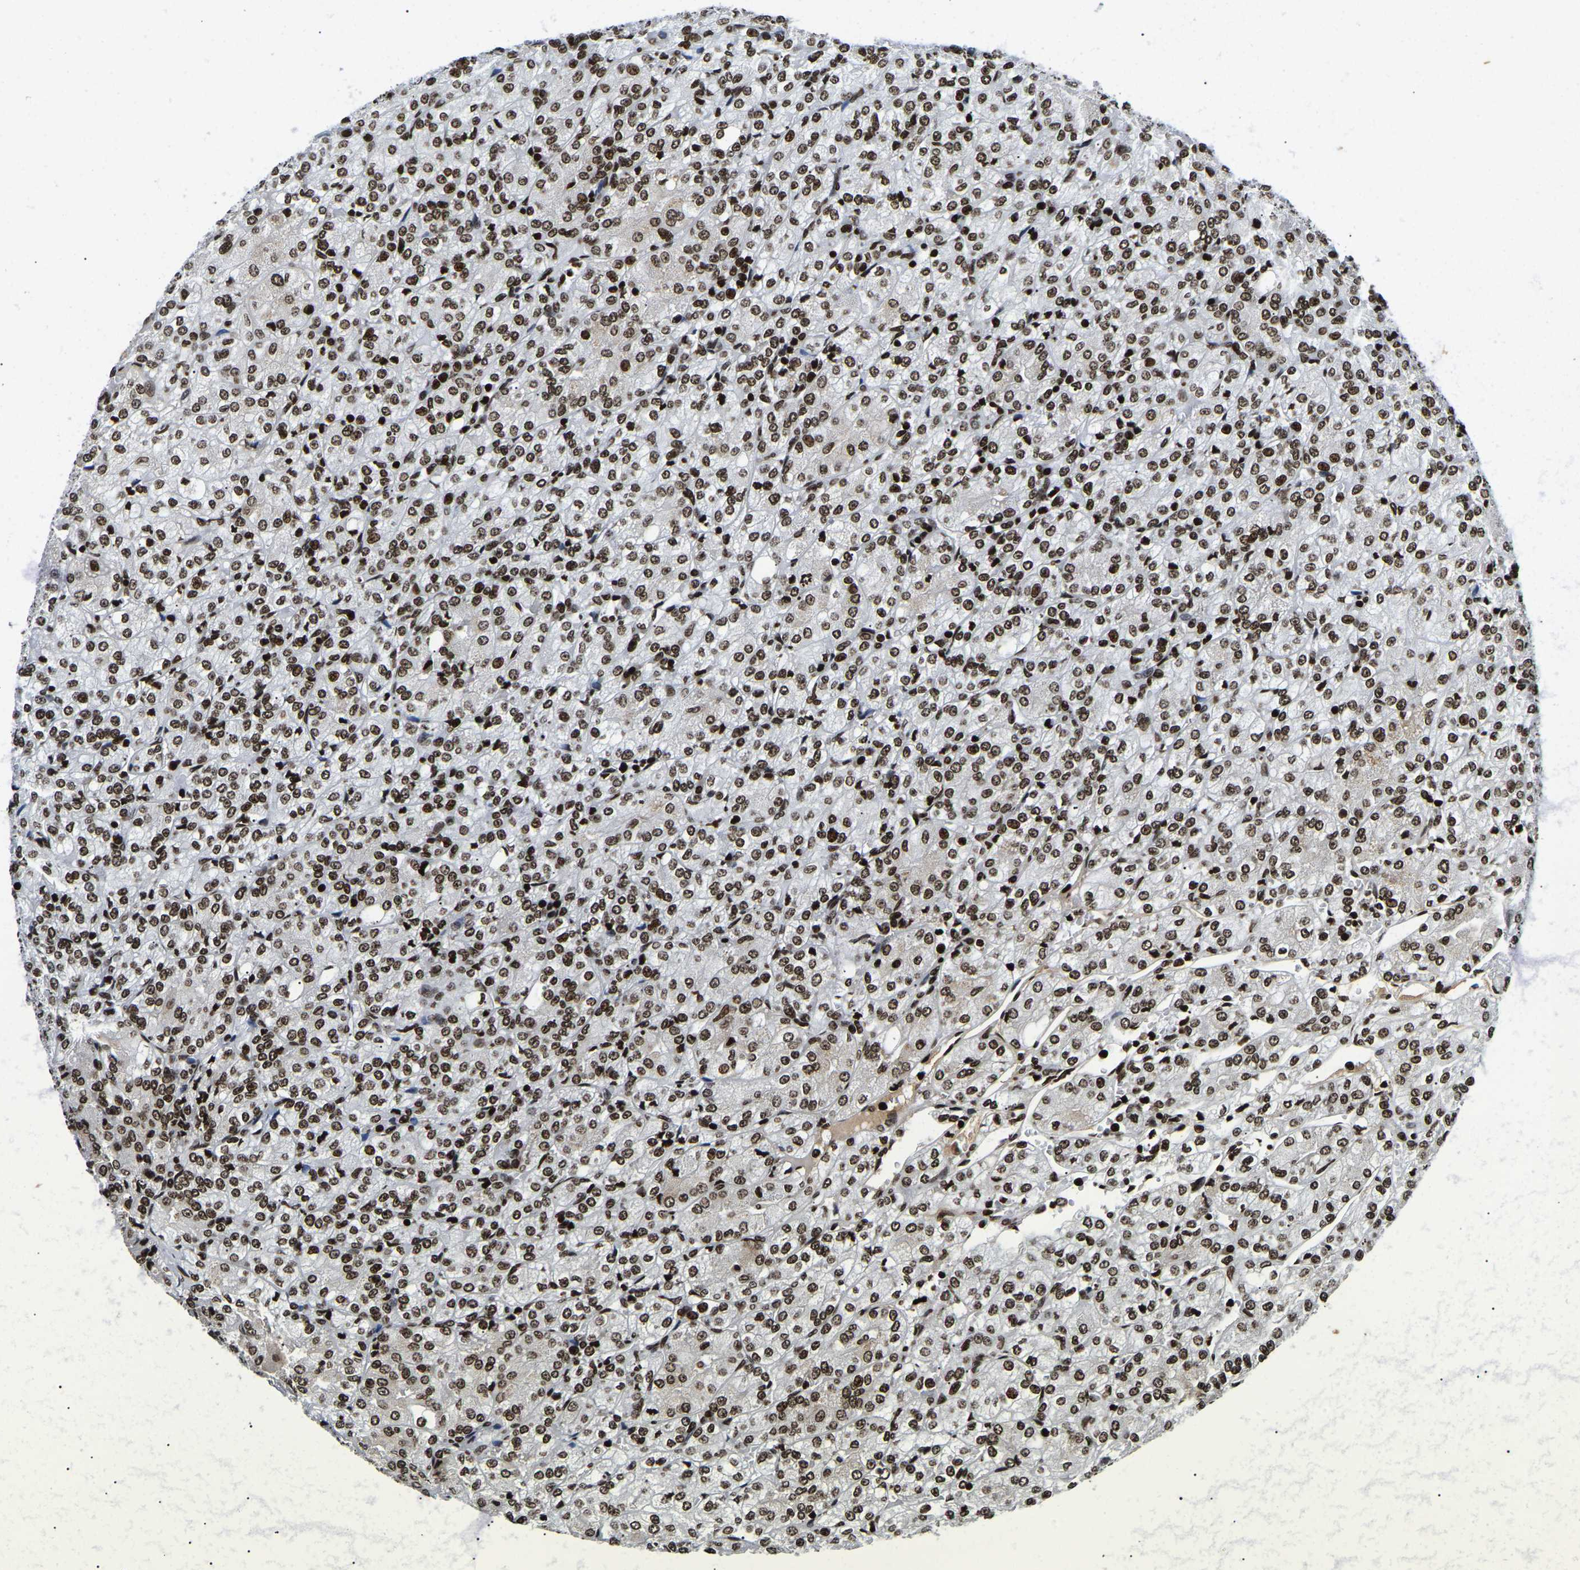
{"staining": {"intensity": "moderate", "quantity": ">75%", "location": "nuclear"}, "tissue": "renal cancer", "cell_type": "Tumor cells", "image_type": "cancer", "snomed": [{"axis": "morphology", "description": "Adenocarcinoma, NOS"}, {"axis": "topography", "description": "Kidney"}], "caption": "A medium amount of moderate nuclear expression is seen in approximately >75% of tumor cells in renal cancer tissue.", "gene": "LRRC61", "patient": {"sex": "male", "age": 77}}